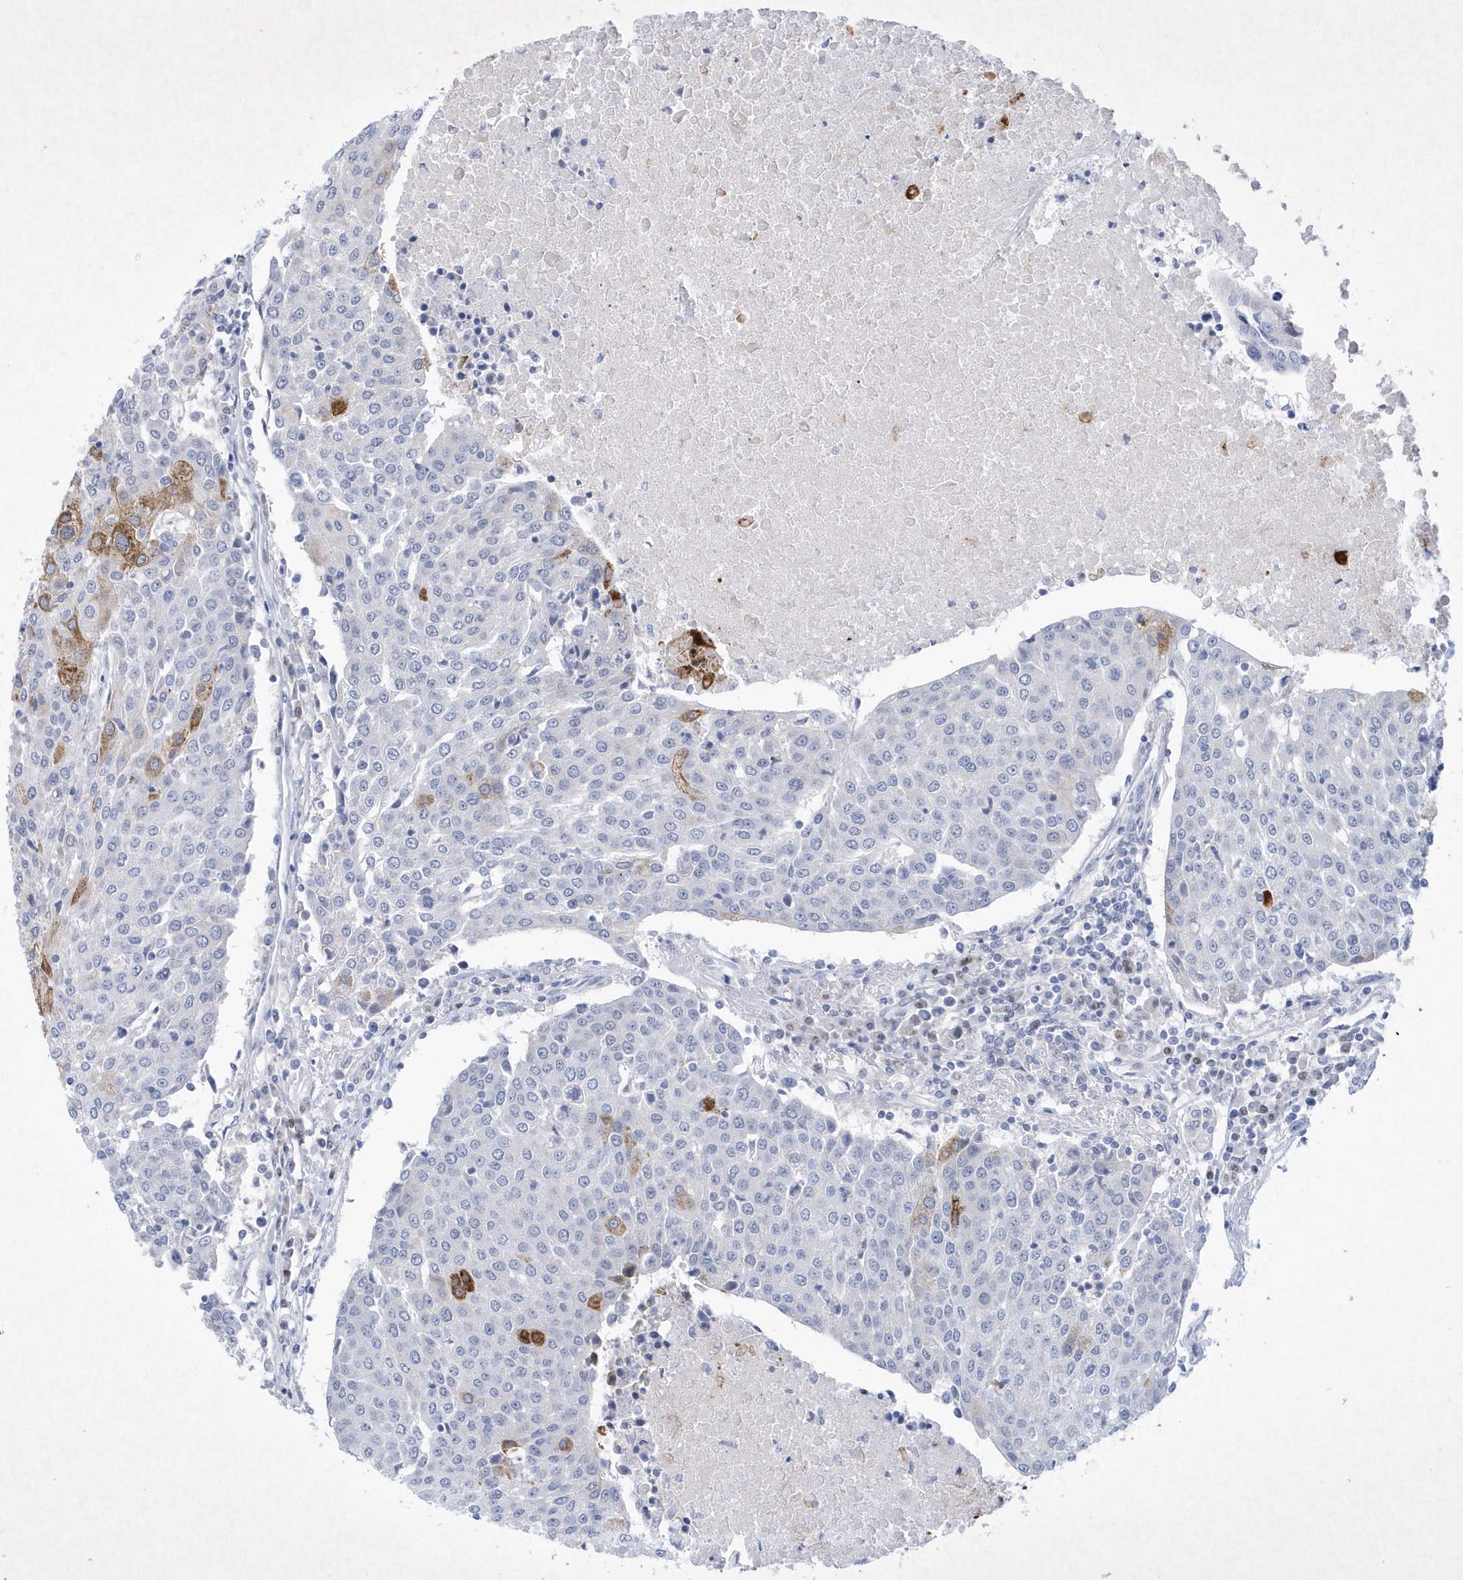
{"staining": {"intensity": "negative", "quantity": "none", "location": "none"}, "tissue": "urothelial cancer", "cell_type": "Tumor cells", "image_type": "cancer", "snomed": [{"axis": "morphology", "description": "Urothelial carcinoma, High grade"}, {"axis": "topography", "description": "Urinary bladder"}], "caption": "Immunohistochemistry histopathology image of human urothelial carcinoma (high-grade) stained for a protein (brown), which exhibits no positivity in tumor cells. (Stains: DAB immunohistochemistry (IHC) with hematoxylin counter stain, Microscopy: brightfield microscopy at high magnification).", "gene": "BHLHA15", "patient": {"sex": "female", "age": 85}}